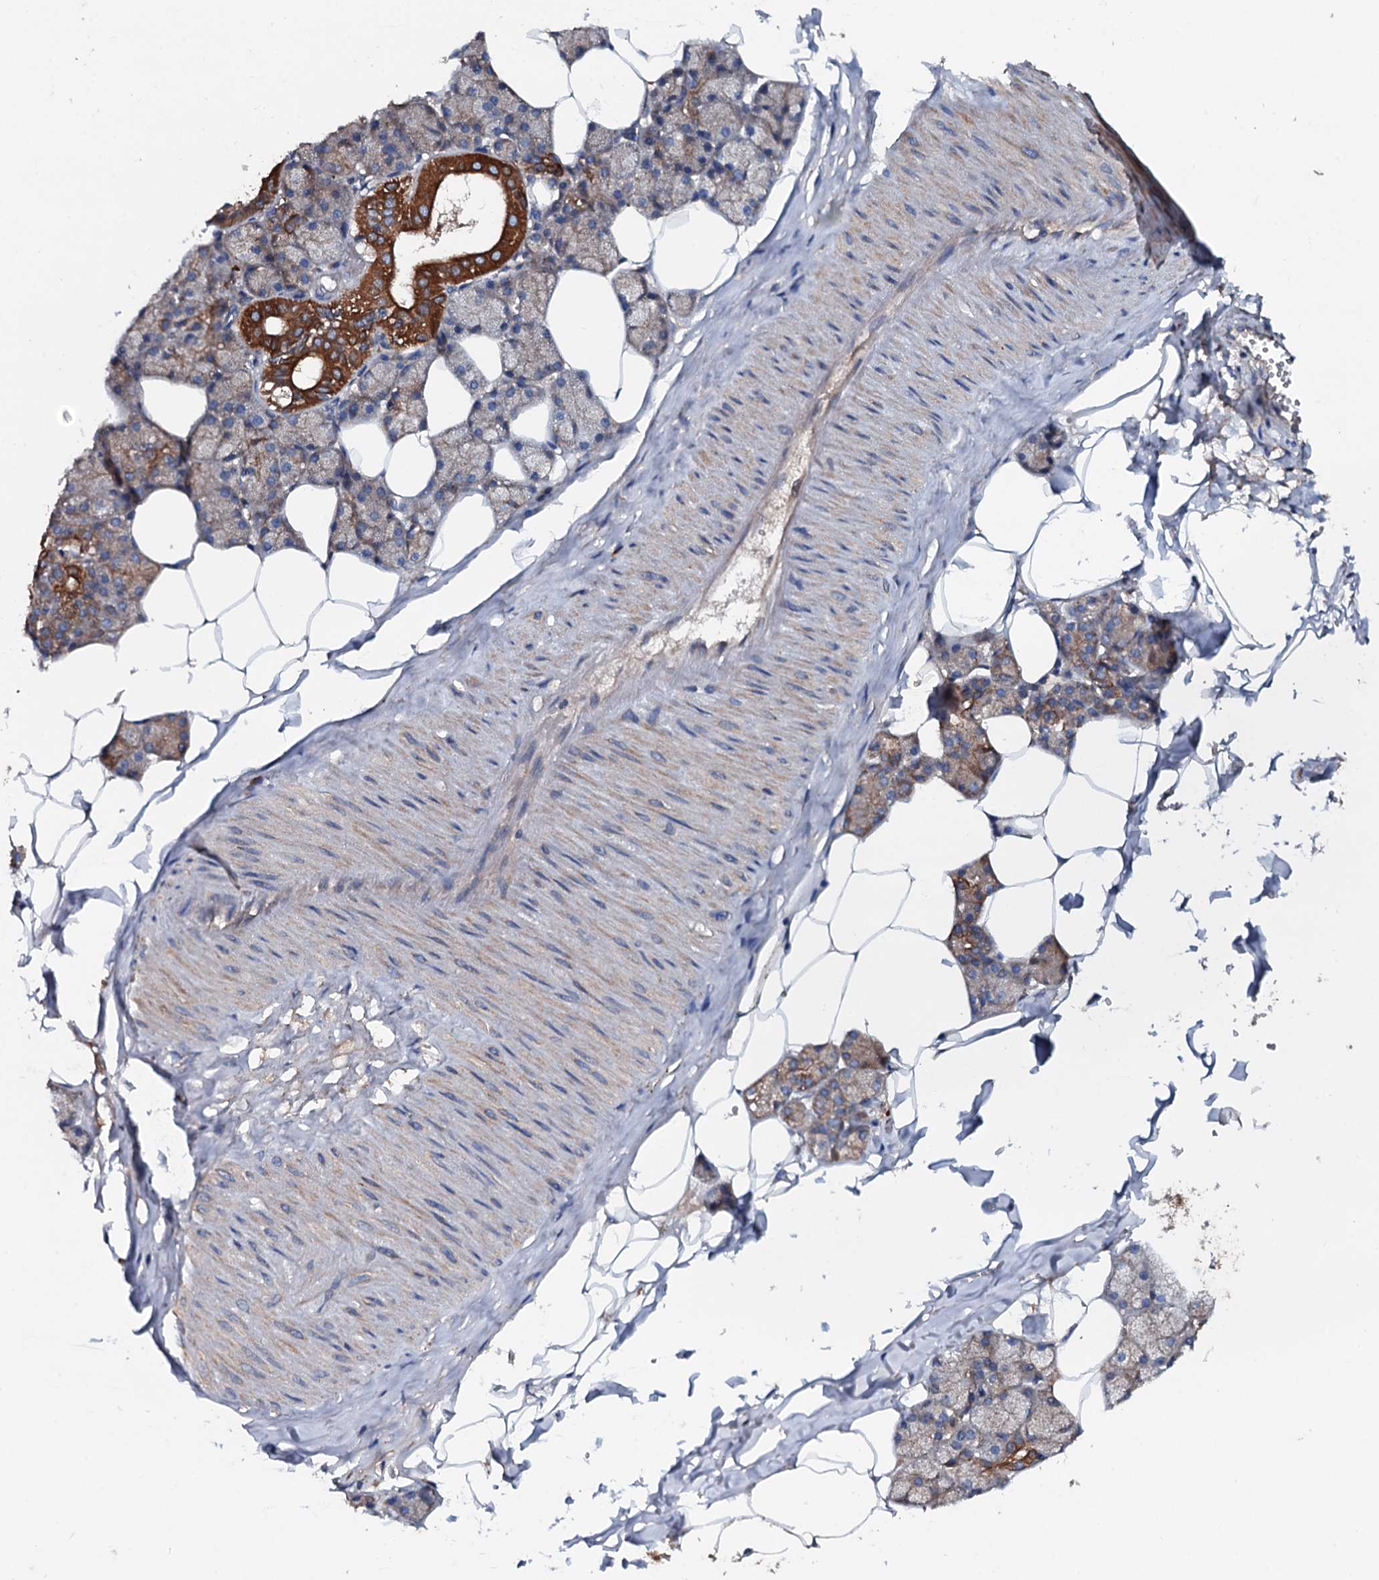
{"staining": {"intensity": "strong", "quantity": "25%-75%", "location": "cytoplasmic/membranous"}, "tissue": "salivary gland", "cell_type": "Glandular cells", "image_type": "normal", "snomed": [{"axis": "morphology", "description": "Normal tissue, NOS"}, {"axis": "topography", "description": "Salivary gland"}], "caption": "A photomicrograph showing strong cytoplasmic/membranous staining in about 25%-75% of glandular cells in normal salivary gland, as visualized by brown immunohistochemical staining.", "gene": "NEK1", "patient": {"sex": "male", "age": 62}}